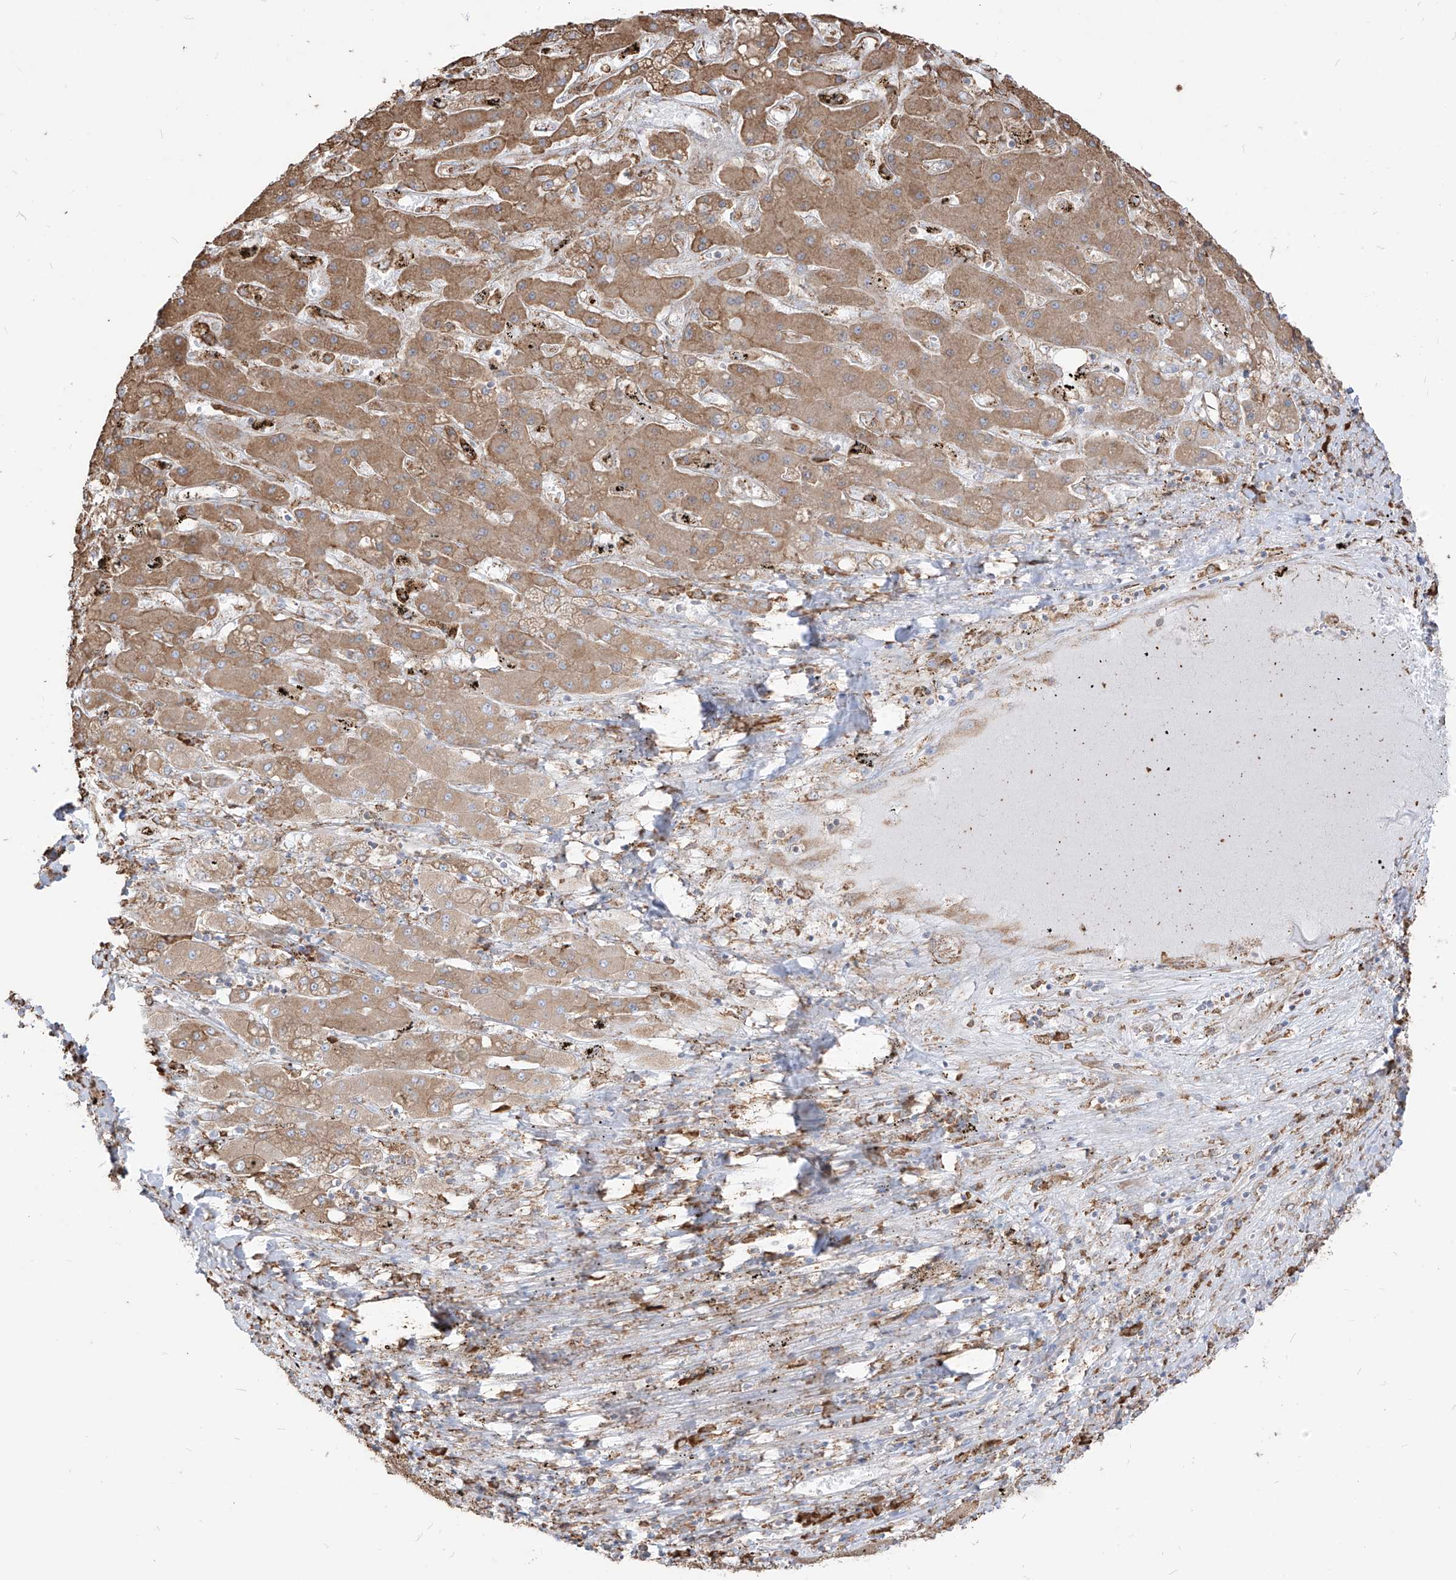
{"staining": {"intensity": "moderate", "quantity": ">75%", "location": "cytoplasmic/membranous"}, "tissue": "liver cancer", "cell_type": "Tumor cells", "image_type": "cancer", "snomed": [{"axis": "morphology", "description": "Cholangiocarcinoma"}, {"axis": "topography", "description": "Liver"}], "caption": "IHC staining of liver cancer (cholangiocarcinoma), which exhibits medium levels of moderate cytoplasmic/membranous expression in approximately >75% of tumor cells indicating moderate cytoplasmic/membranous protein positivity. The staining was performed using DAB (brown) for protein detection and nuclei were counterstained in hematoxylin (blue).", "gene": "PDIA6", "patient": {"sex": "male", "age": 67}}